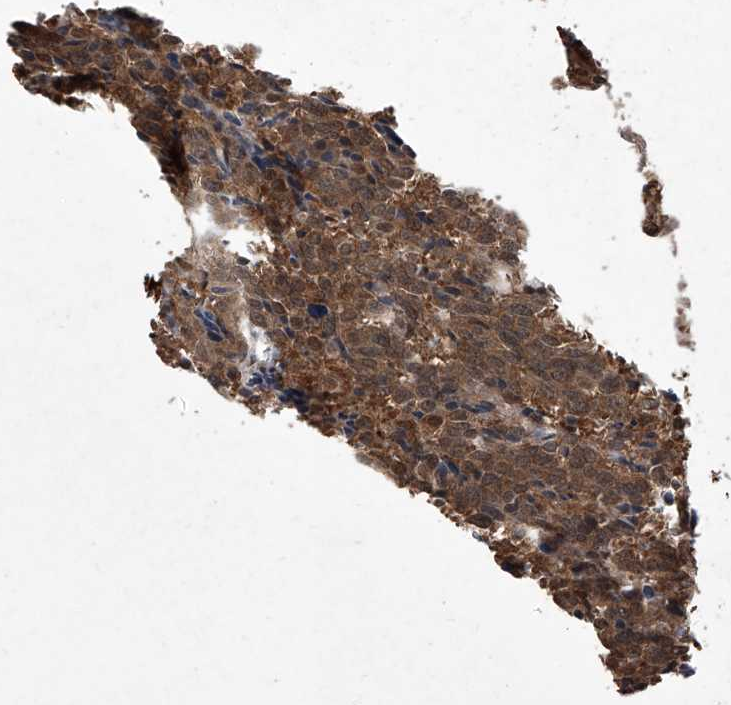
{"staining": {"intensity": "strong", "quantity": ">75%", "location": "cytoplasmic/membranous"}, "tissue": "carcinoid", "cell_type": "Tumor cells", "image_type": "cancer", "snomed": [{"axis": "morphology", "description": "Carcinoid, malignant, NOS"}, {"axis": "topography", "description": "Lung"}], "caption": "High-power microscopy captured an immunohistochemistry micrograph of carcinoid, revealing strong cytoplasmic/membranous staining in approximately >75% of tumor cells.", "gene": "TSNAX", "patient": {"sex": "female", "age": 46}}